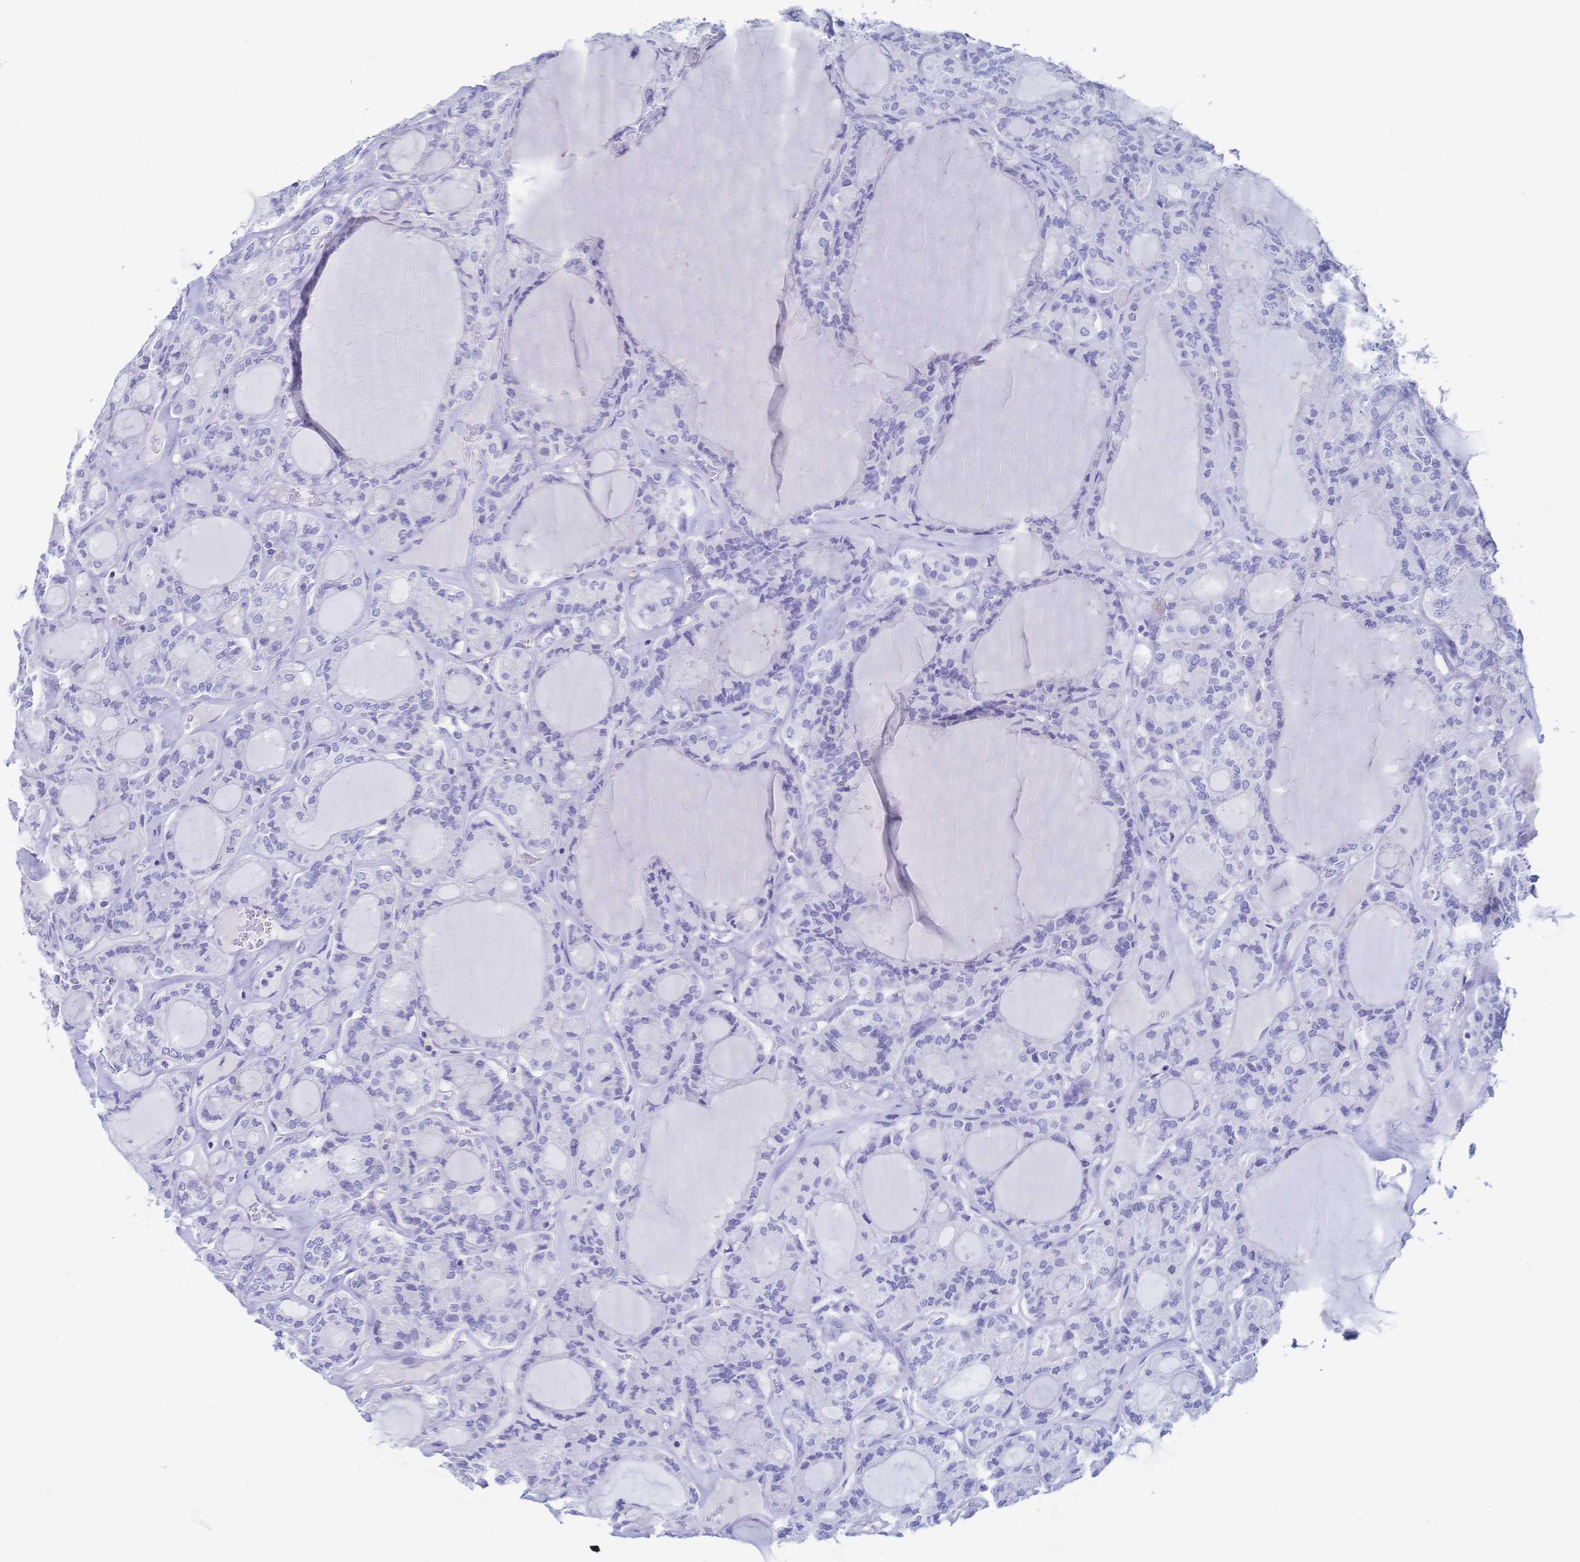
{"staining": {"intensity": "negative", "quantity": "none", "location": "none"}, "tissue": "thyroid cancer", "cell_type": "Tumor cells", "image_type": "cancer", "snomed": [{"axis": "morphology", "description": "Papillary adenocarcinoma, NOS"}, {"axis": "topography", "description": "Thyroid gland"}], "caption": "The histopathology image reveals no staining of tumor cells in thyroid cancer (papillary adenocarcinoma).", "gene": "IL2RB", "patient": {"sex": "male", "age": 87}}